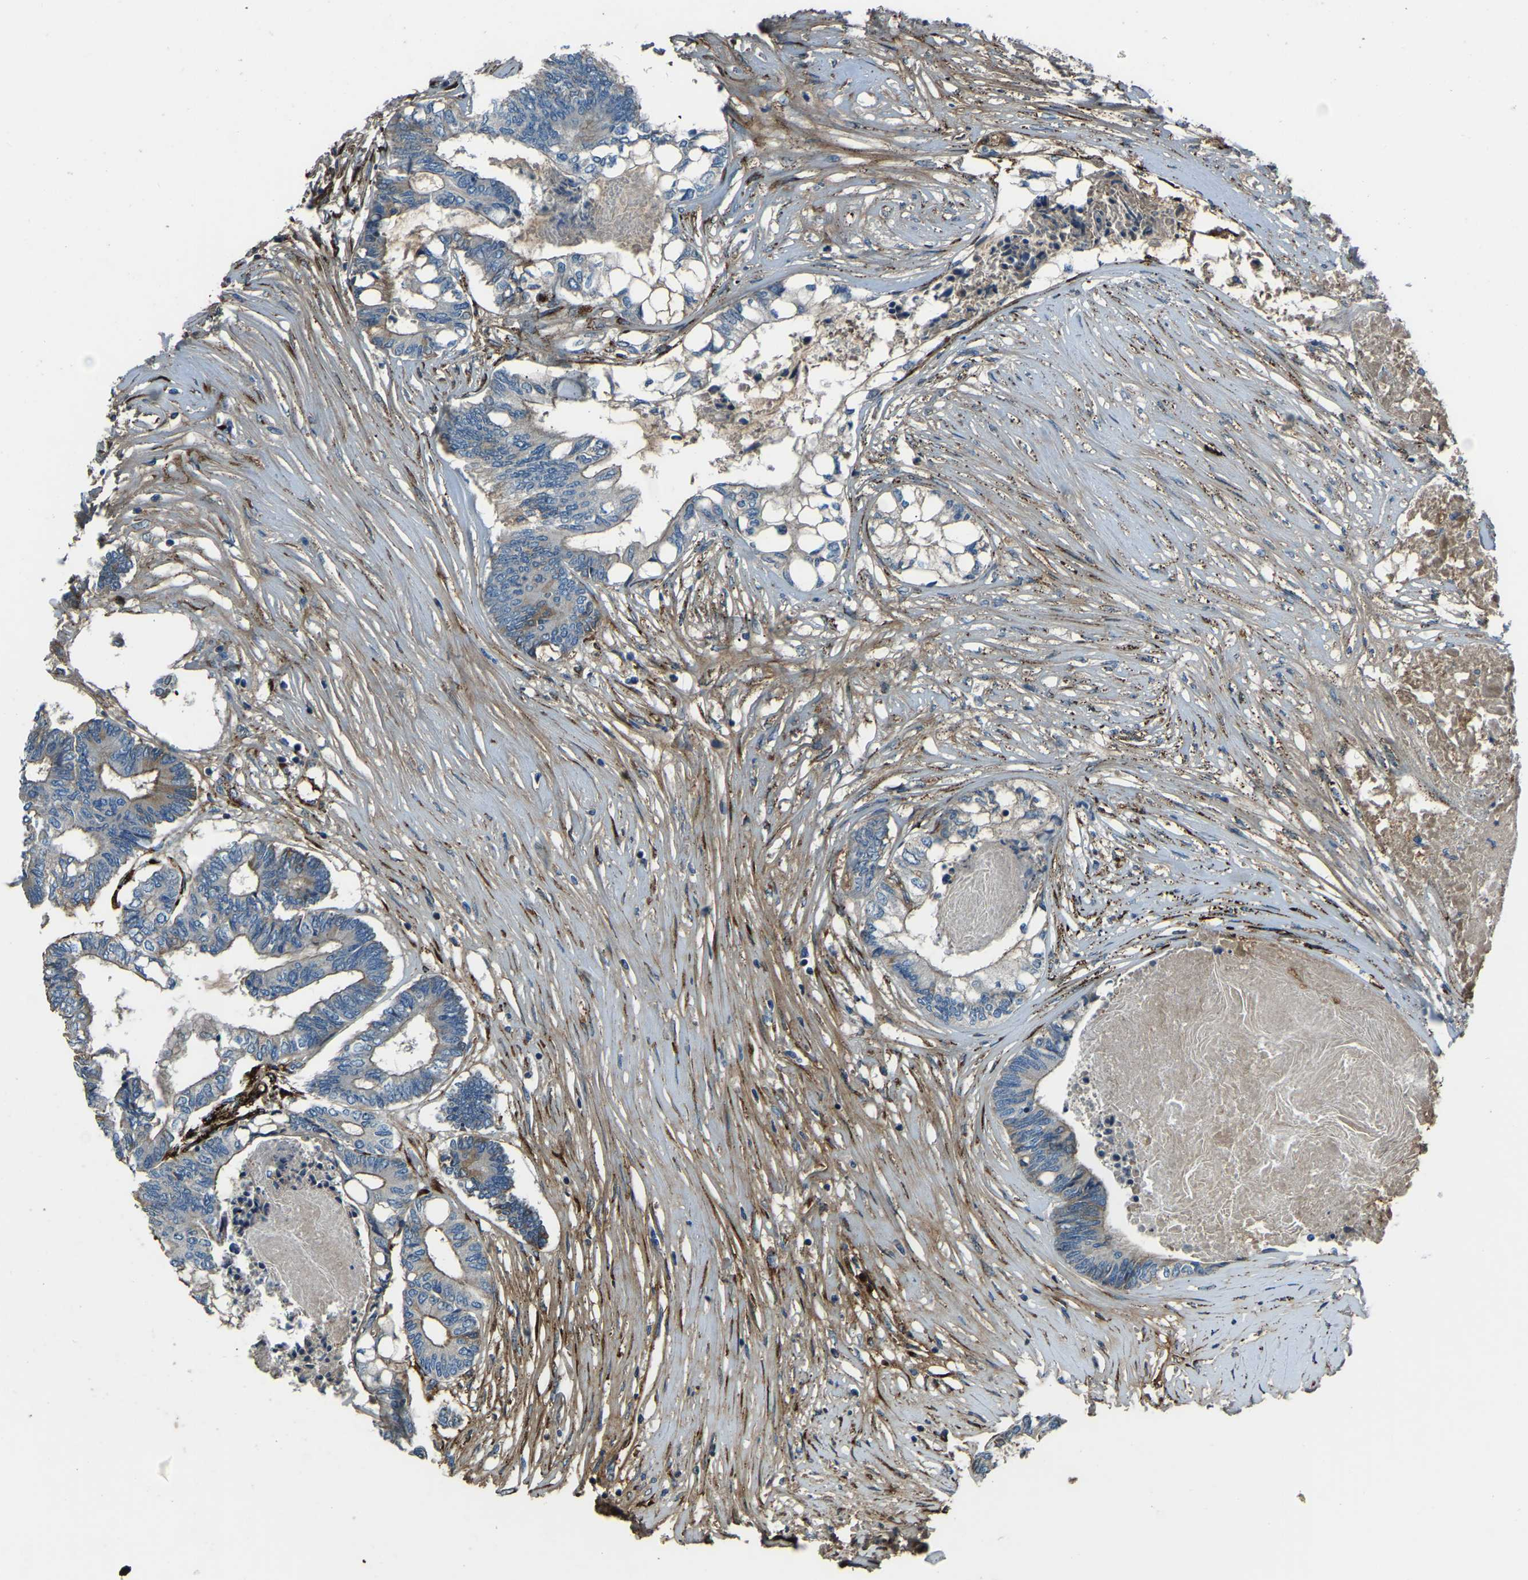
{"staining": {"intensity": "moderate", "quantity": "<25%", "location": "cytoplasmic/membranous"}, "tissue": "colorectal cancer", "cell_type": "Tumor cells", "image_type": "cancer", "snomed": [{"axis": "morphology", "description": "Adenocarcinoma, NOS"}, {"axis": "topography", "description": "Rectum"}], "caption": "Immunohistochemical staining of human colorectal cancer exhibits low levels of moderate cytoplasmic/membranous positivity in approximately <25% of tumor cells.", "gene": "COL3A1", "patient": {"sex": "male", "age": 63}}